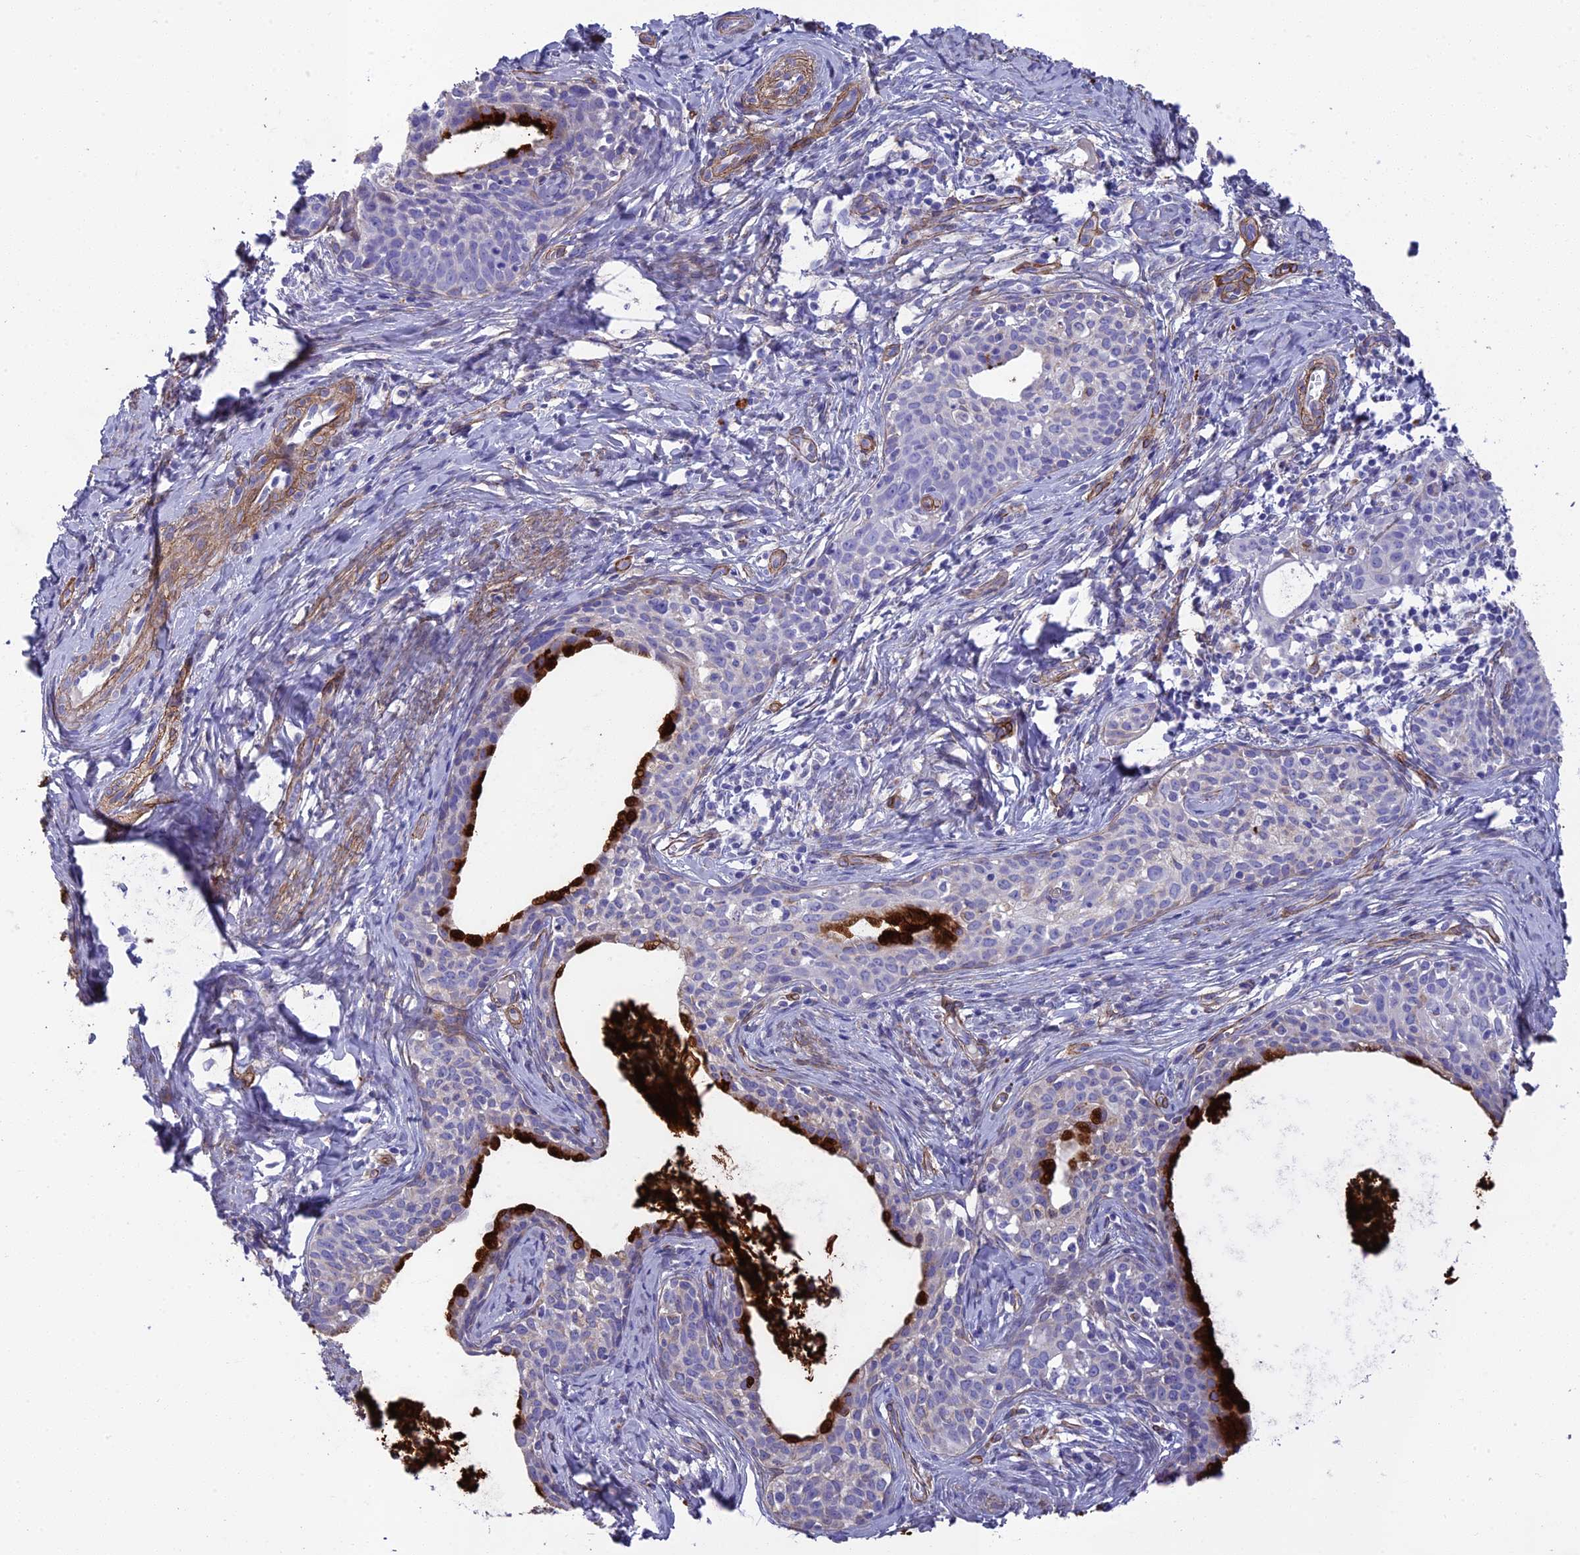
{"staining": {"intensity": "strong", "quantity": "<25%", "location": "cytoplasmic/membranous"}, "tissue": "cervical cancer", "cell_type": "Tumor cells", "image_type": "cancer", "snomed": [{"axis": "morphology", "description": "Squamous cell carcinoma, NOS"}, {"axis": "topography", "description": "Cervix"}], "caption": "Immunohistochemistry histopathology image of neoplastic tissue: human squamous cell carcinoma (cervical) stained using immunohistochemistry (IHC) demonstrates medium levels of strong protein expression localized specifically in the cytoplasmic/membranous of tumor cells, appearing as a cytoplasmic/membranous brown color.", "gene": "TNS1", "patient": {"sex": "female", "age": 52}}